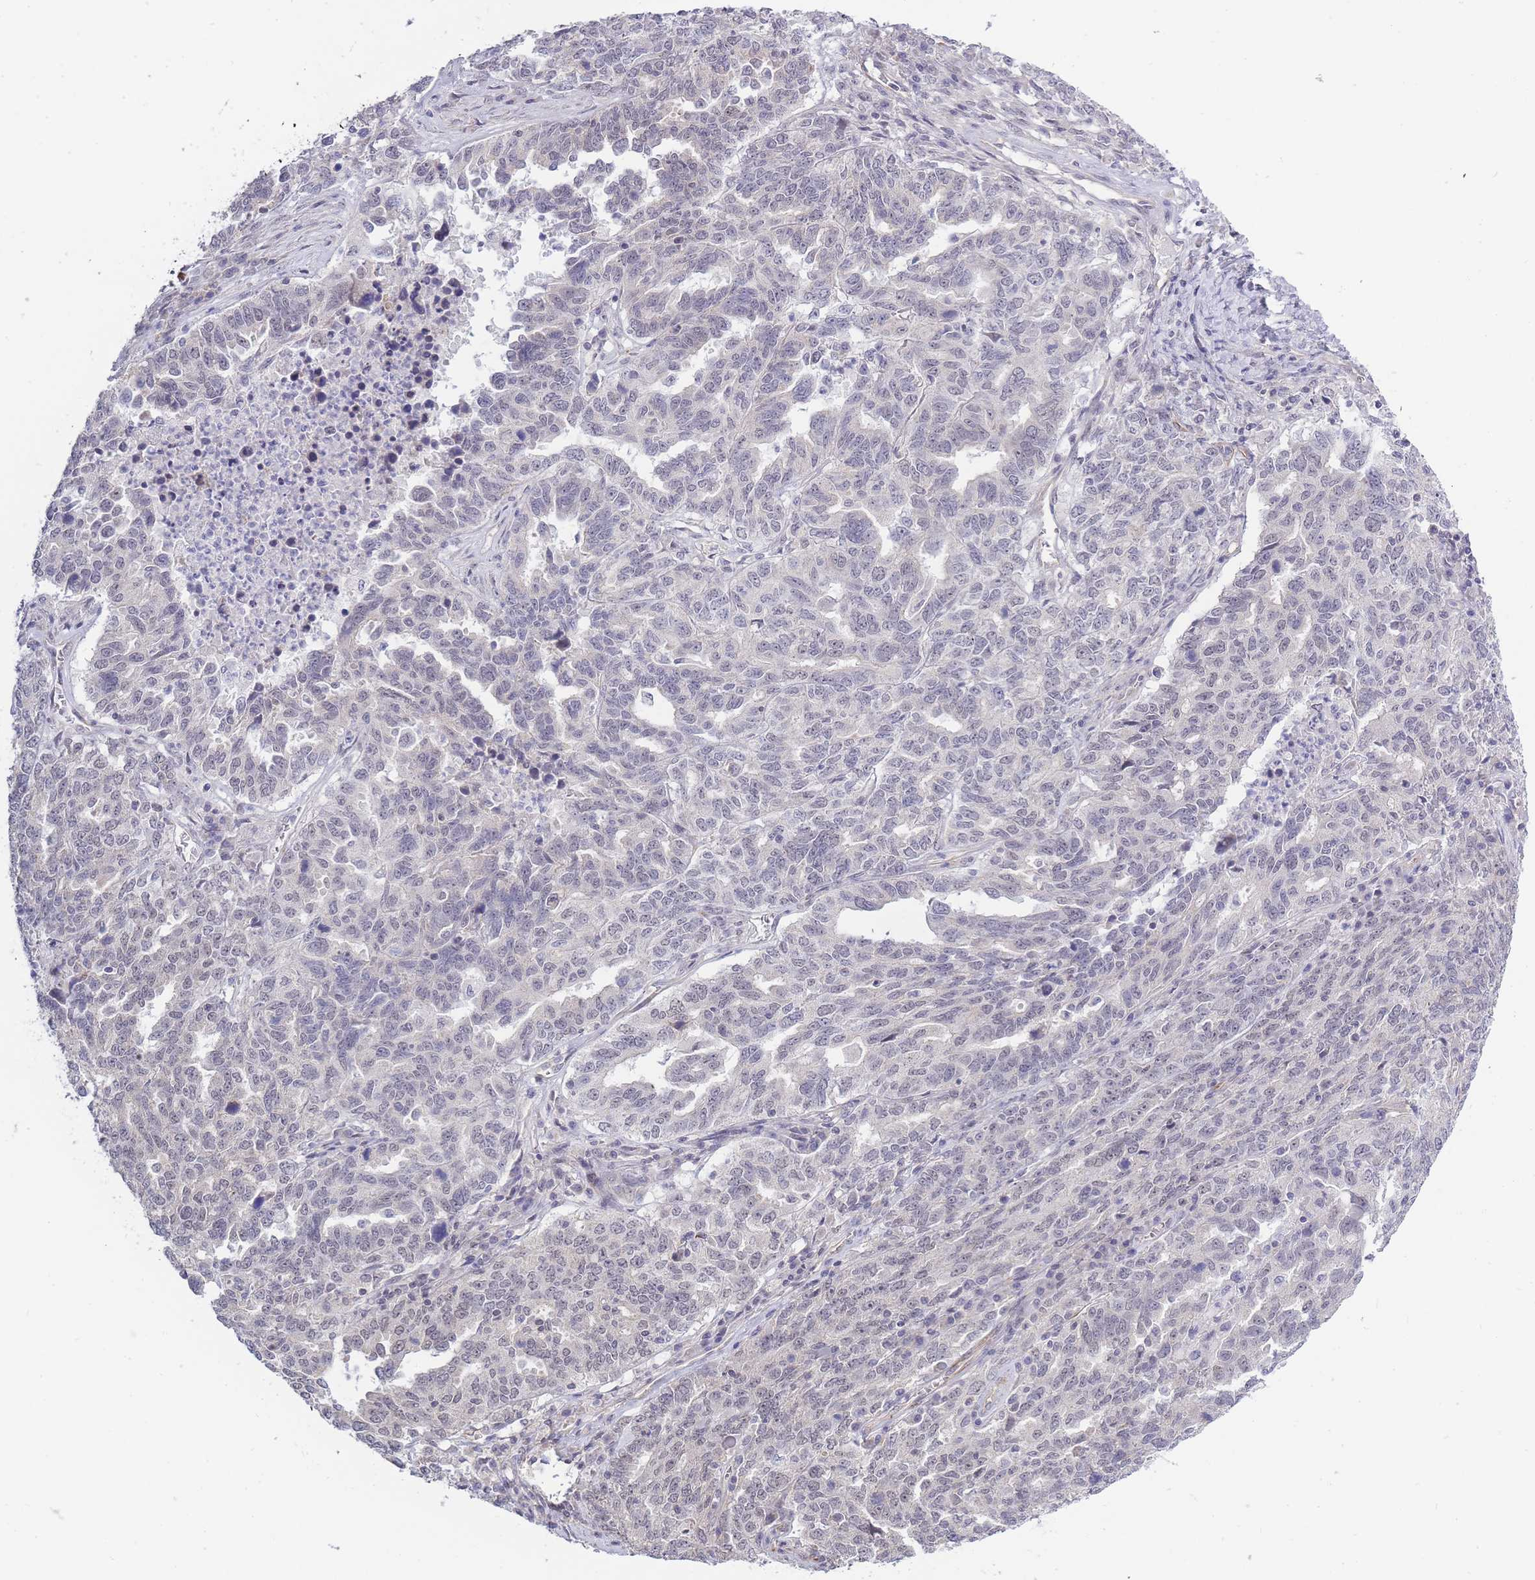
{"staining": {"intensity": "negative", "quantity": "none", "location": "none"}, "tissue": "ovarian cancer", "cell_type": "Tumor cells", "image_type": "cancer", "snomed": [{"axis": "morphology", "description": "Carcinoma, endometroid"}, {"axis": "topography", "description": "Ovary"}], "caption": "Immunohistochemistry histopathology image of human ovarian endometroid carcinoma stained for a protein (brown), which shows no expression in tumor cells. The staining is performed using DAB brown chromogen with nuclei counter-stained in using hematoxylin.", "gene": "C19orf25", "patient": {"sex": "female", "age": 62}}